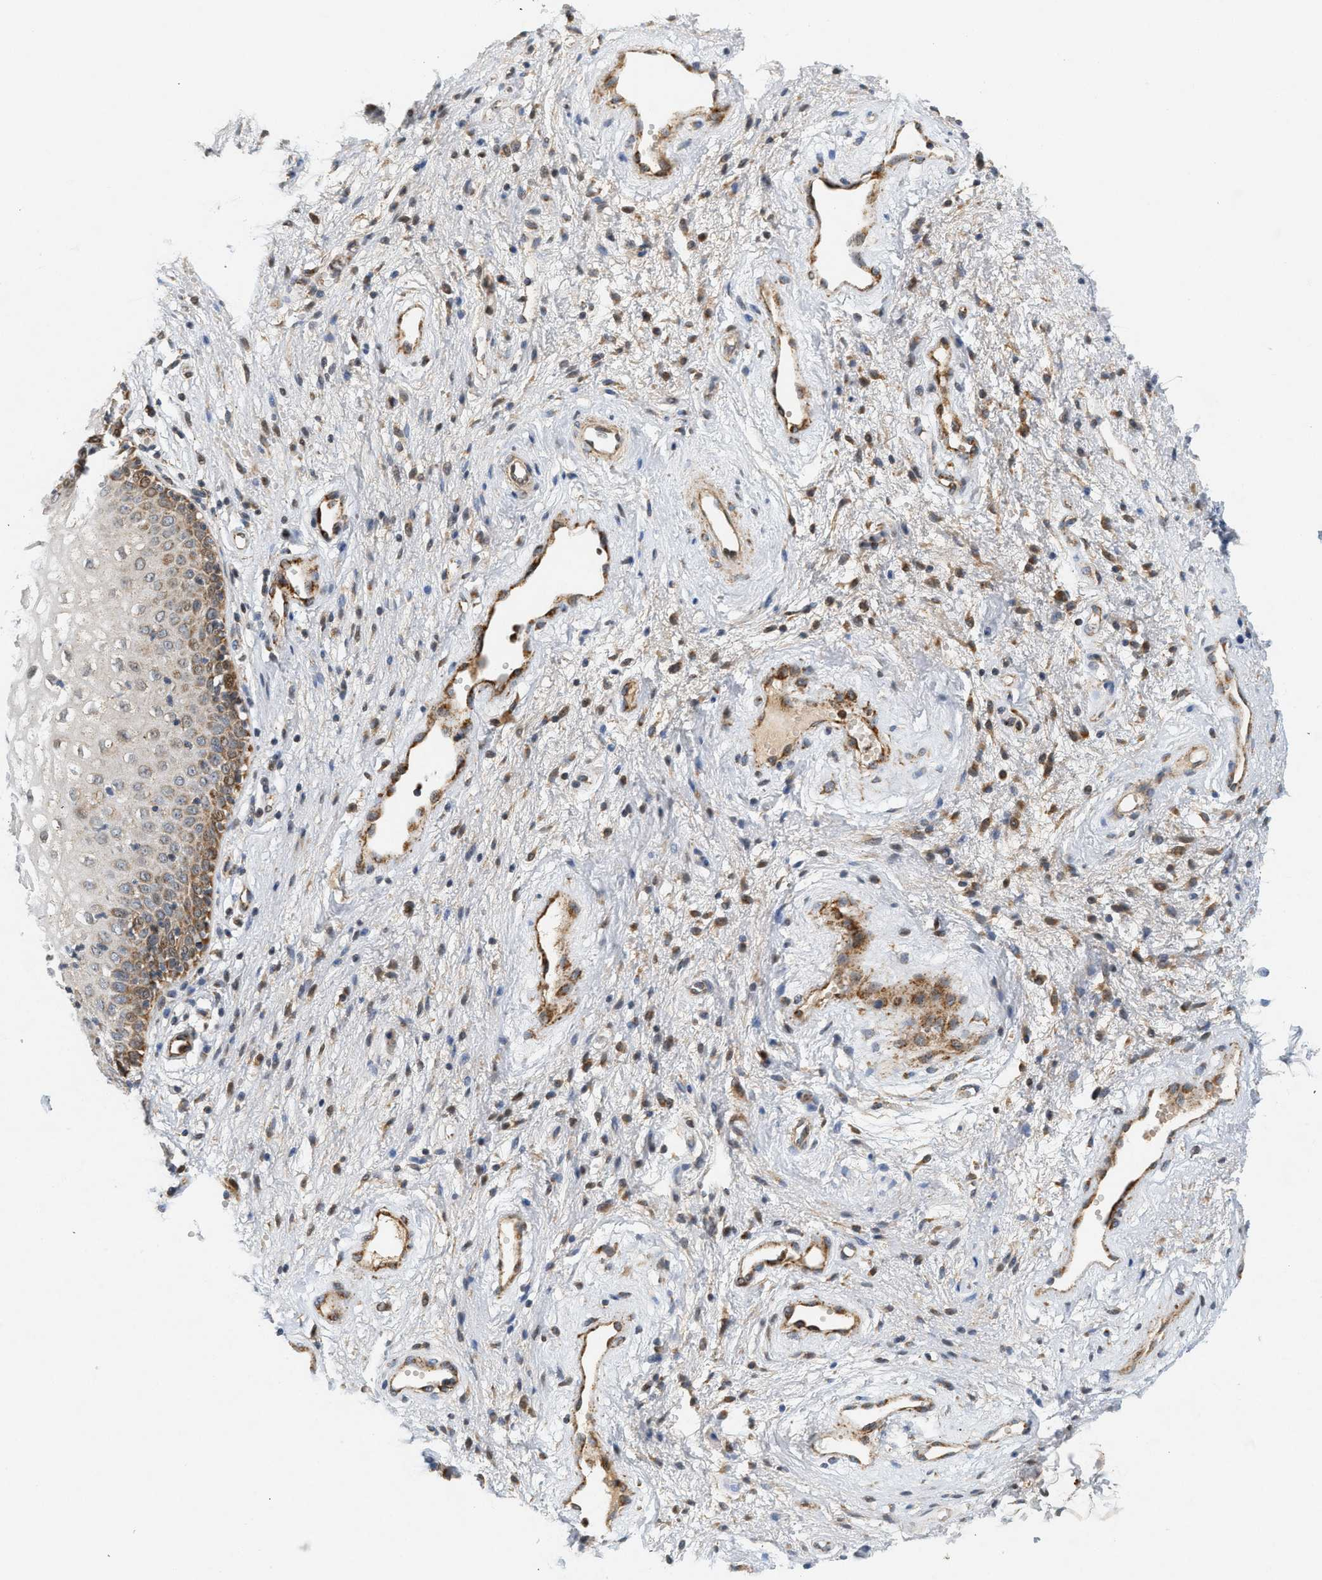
{"staining": {"intensity": "strong", "quantity": "<25%", "location": "cytoplasmic/membranous"}, "tissue": "vagina", "cell_type": "Squamous epithelial cells", "image_type": "normal", "snomed": [{"axis": "morphology", "description": "Normal tissue, NOS"}, {"axis": "topography", "description": "Vagina"}], "caption": "Immunohistochemical staining of unremarkable human vagina reveals strong cytoplasmic/membranous protein staining in approximately <25% of squamous epithelial cells. Ihc stains the protein of interest in brown and the nuclei are stained blue.", "gene": "MCU", "patient": {"sex": "female", "age": 34}}